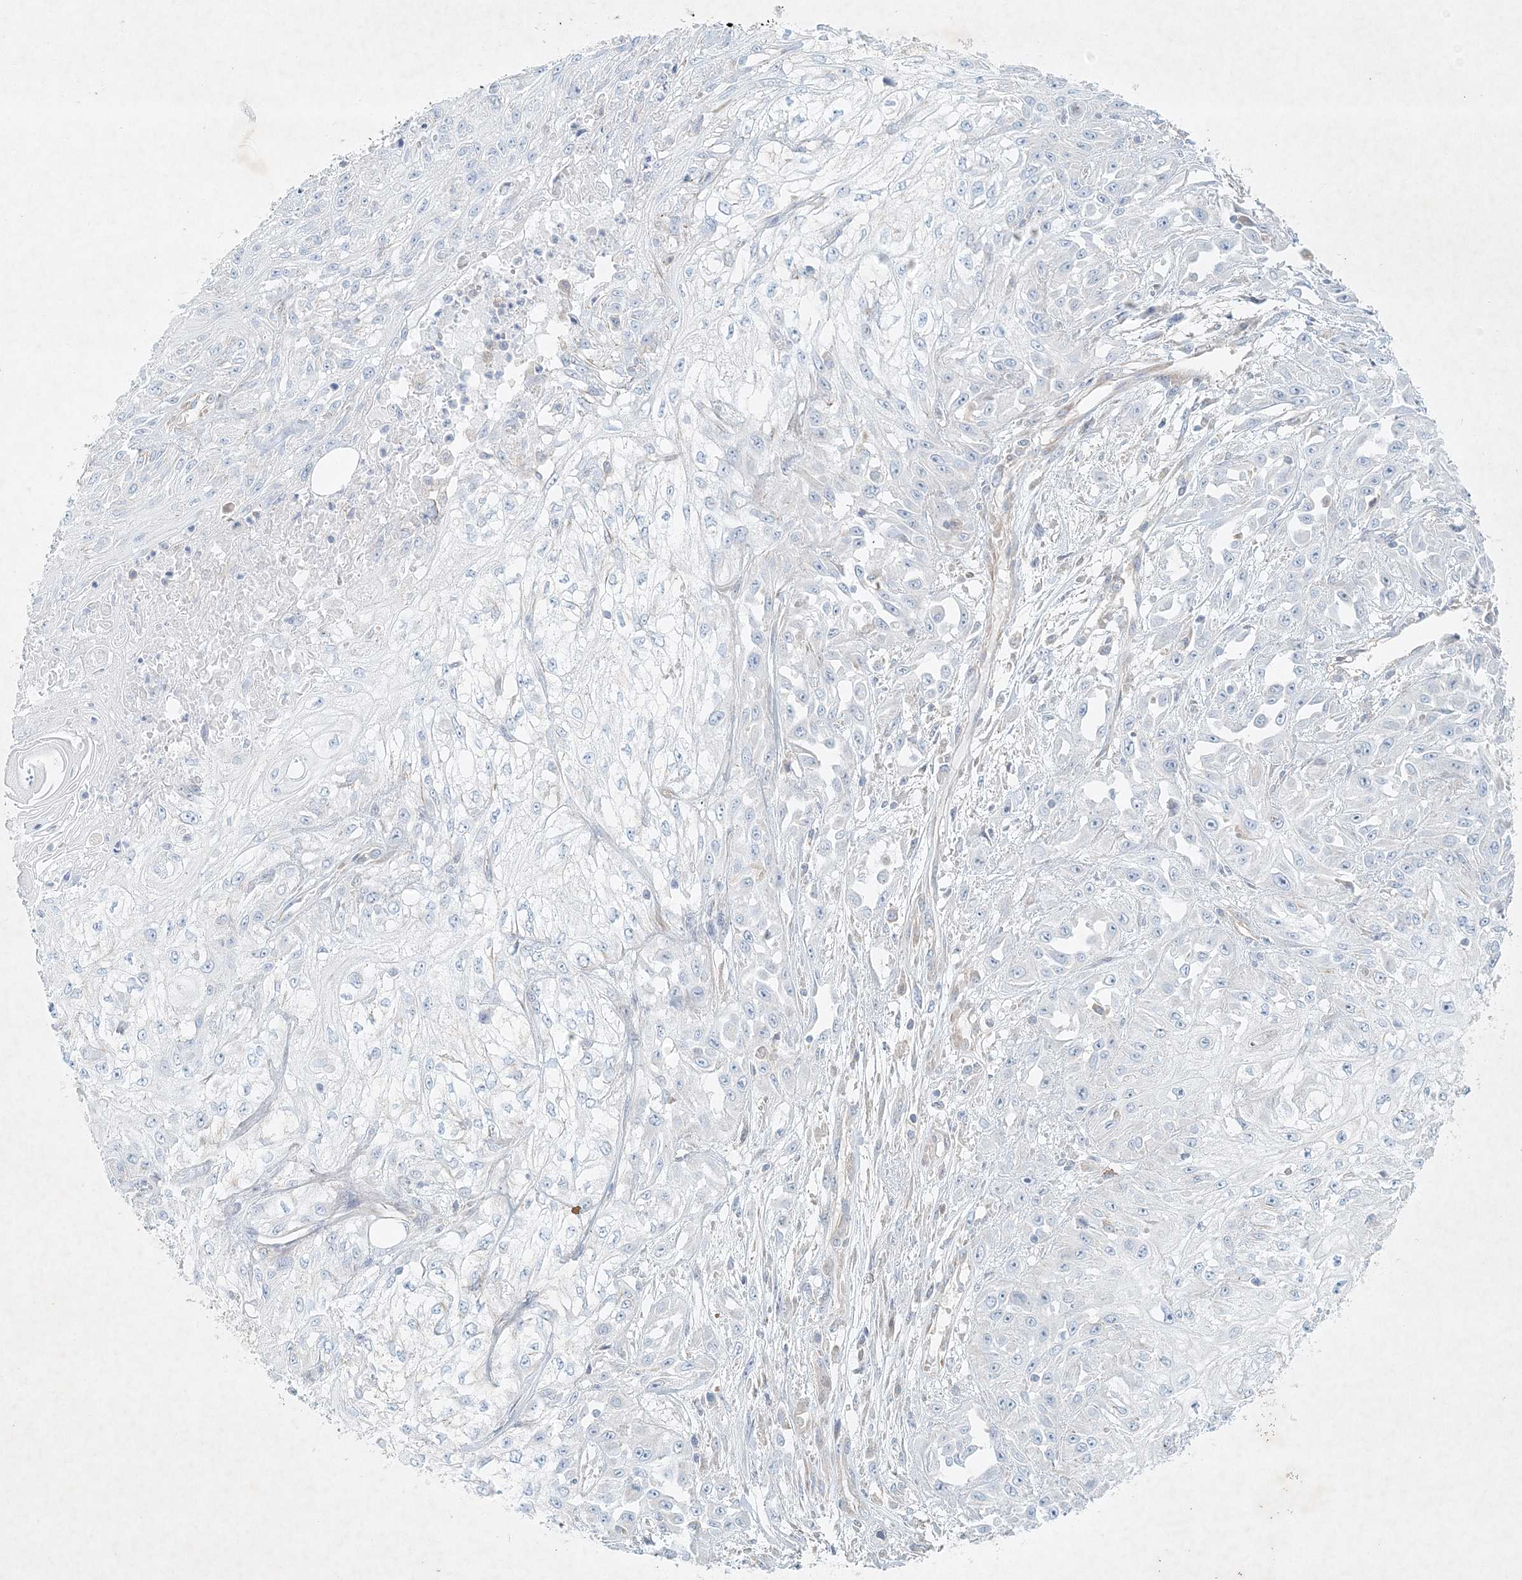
{"staining": {"intensity": "negative", "quantity": "none", "location": "none"}, "tissue": "skin cancer", "cell_type": "Tumor cells", "image_type": "cancer", "snomed": [{"axis": "morphology", "description": "Squamous cell carcinoma, NOS"}, {"axis": "morphology", "description": "Squamous cell carcinoma, metastatic, NOS"}, {"axis": "topography", "description": "Skin"}, {"axis": "topography", "description": "Lymph node"}], "caption": "An image of metastatic squamous cell carcinoma (skin) stained for a protein displays no brown staining in tumor cells. Nuclei are stained in blue.", "gene": "STK11IP", "patient": {"sex": "male", "age": 75}}